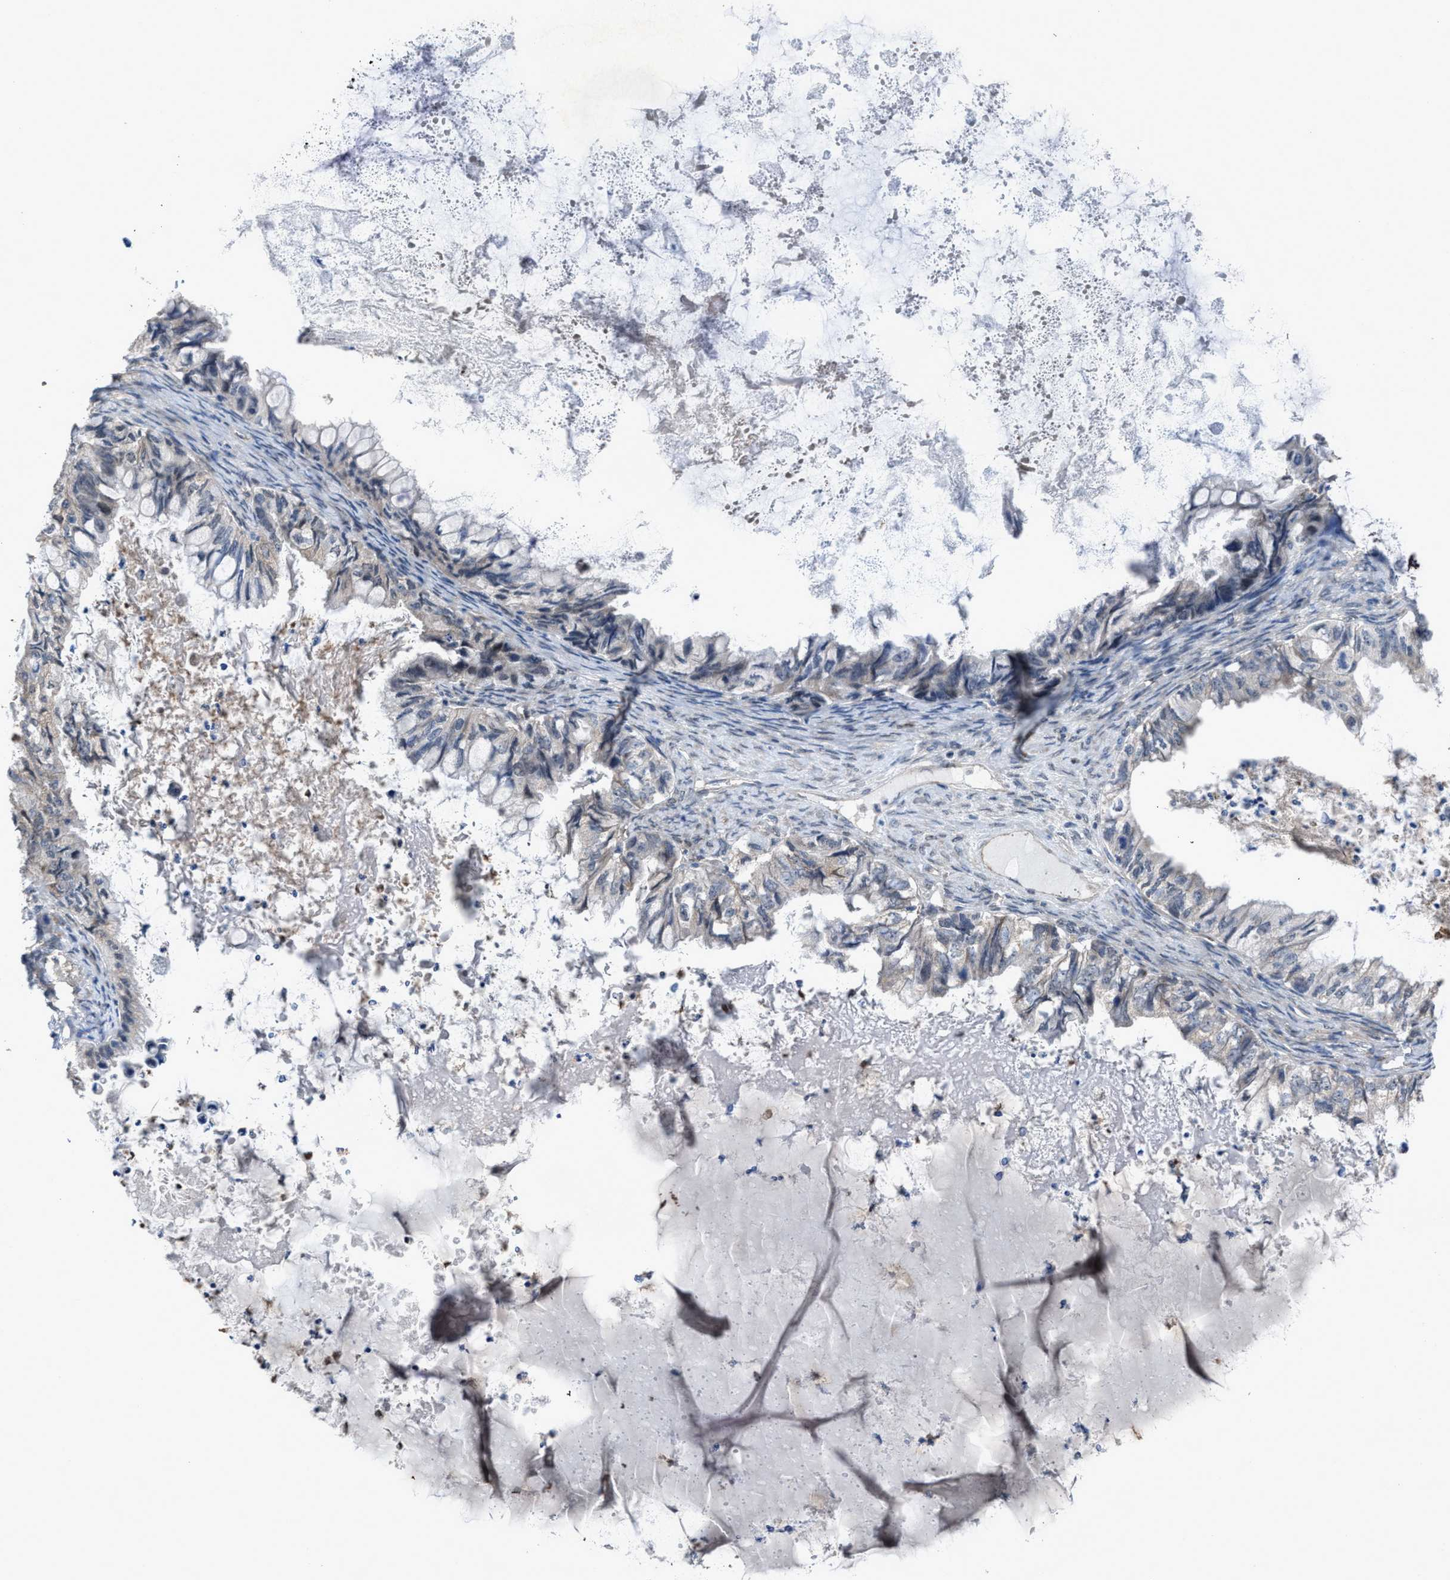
{"staining": {"intensity": "negative", "quantity": "none", "location": "none"}, "tissue": "ovarian cancer", "cell_type": "Tumor cells", "image_type": "cancer", "snomed": [{"axis": "morphology", "description": "Cystadenocarcinoma, mucinous, NOS"}, {"axis": "topography", "description": "Ovary"}], "caption": "Tumor cells are negative for protein expression in human ovarian mucinous cystadenocarcinoma.", "gene": "ARL6", "patient": {"sex": "female", "age": 80}}